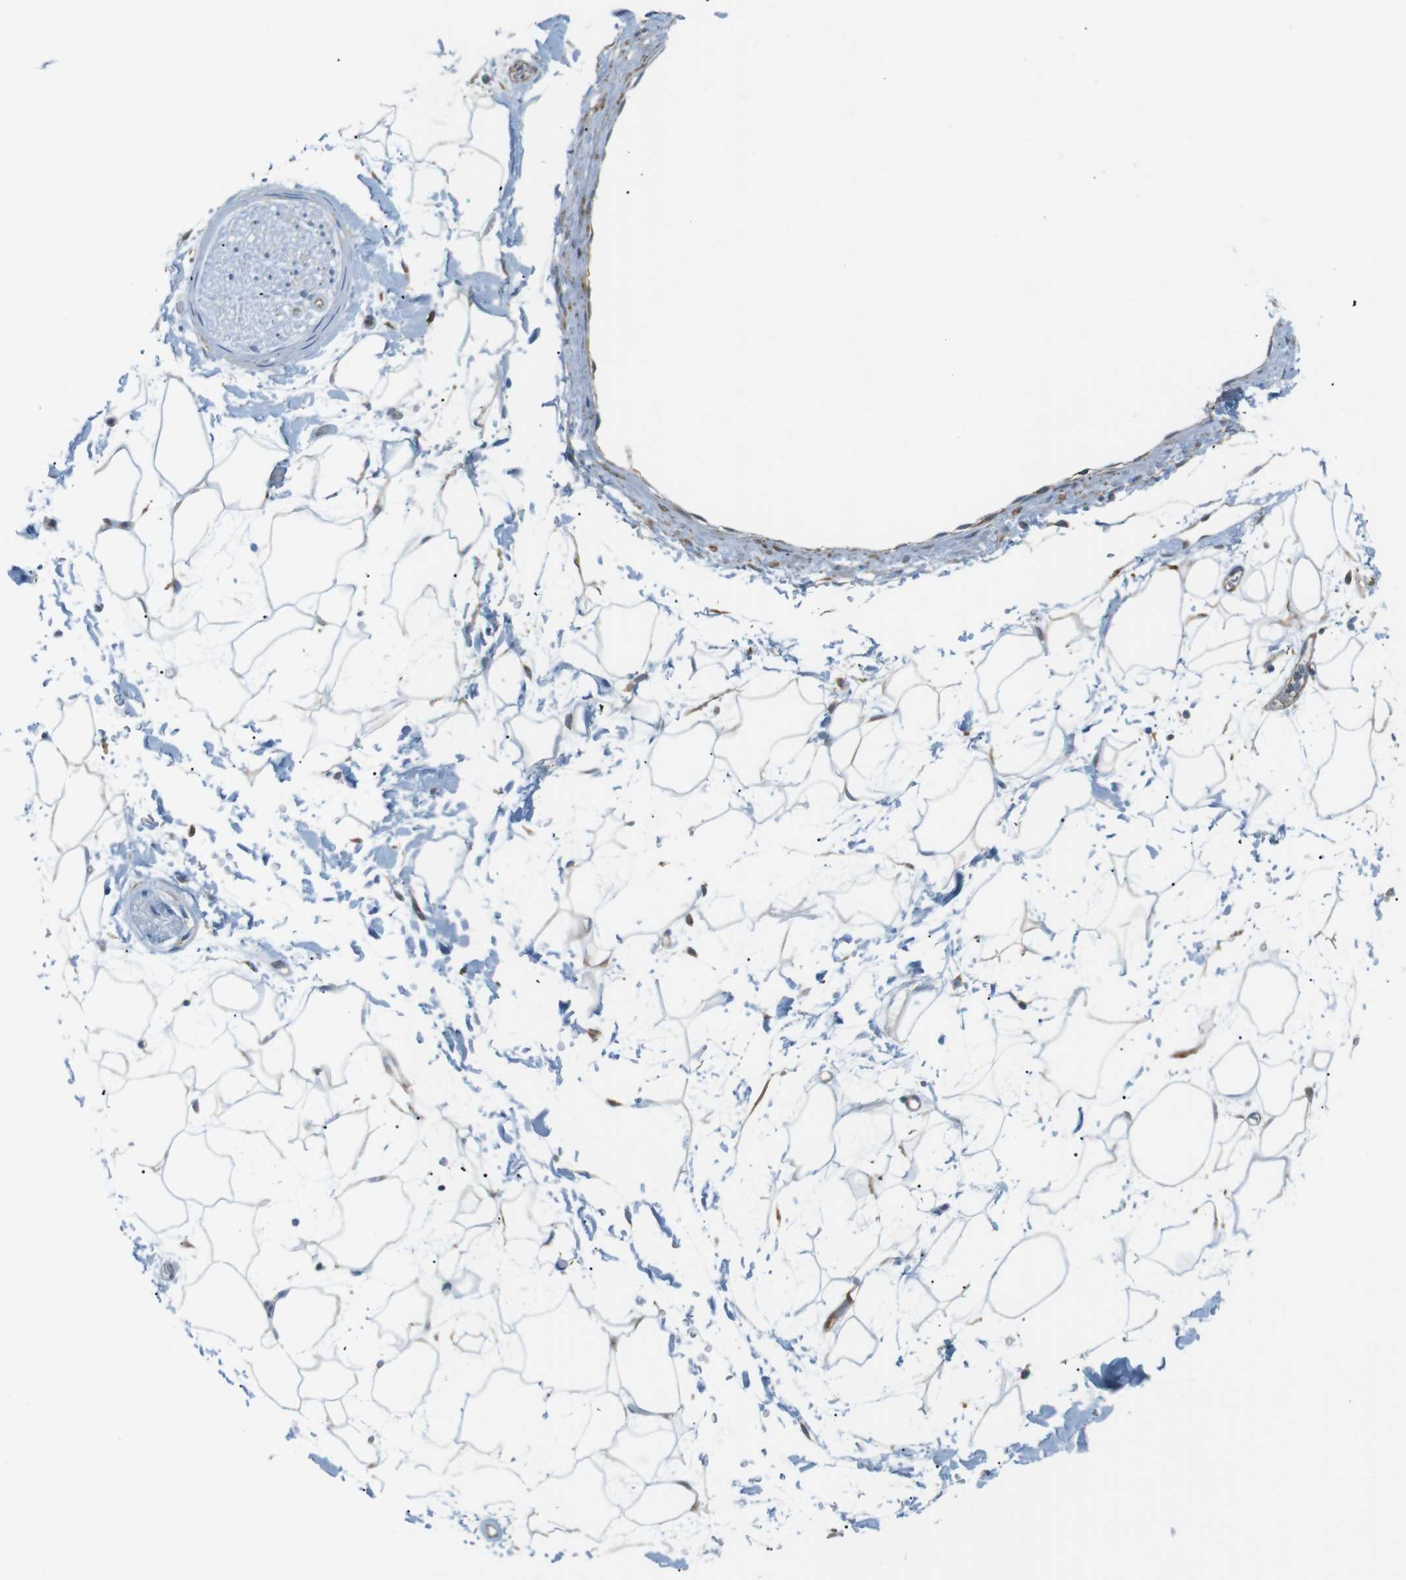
{"staining": {"intensity": "moderate", "quantity": "<25%", "location": "cytoplasmic/membranous"}, "tissue": "adipose tissue", "cell_type": "Adipocytes", "image_type": "normal", "snomed": [{"axis": "morphology", "description": "Normal tissue, NOS"}, {"axis": "topography", "description": "Soft tissue"}], "caption": "Immunohistochemistry of normal adipose tissue shows low levels of moderate cytoplasmic/membranous positivity in approximately <25% of adipocytes.", "gene": "PEPD", "patient": {"sex": "male", "age": 72}}